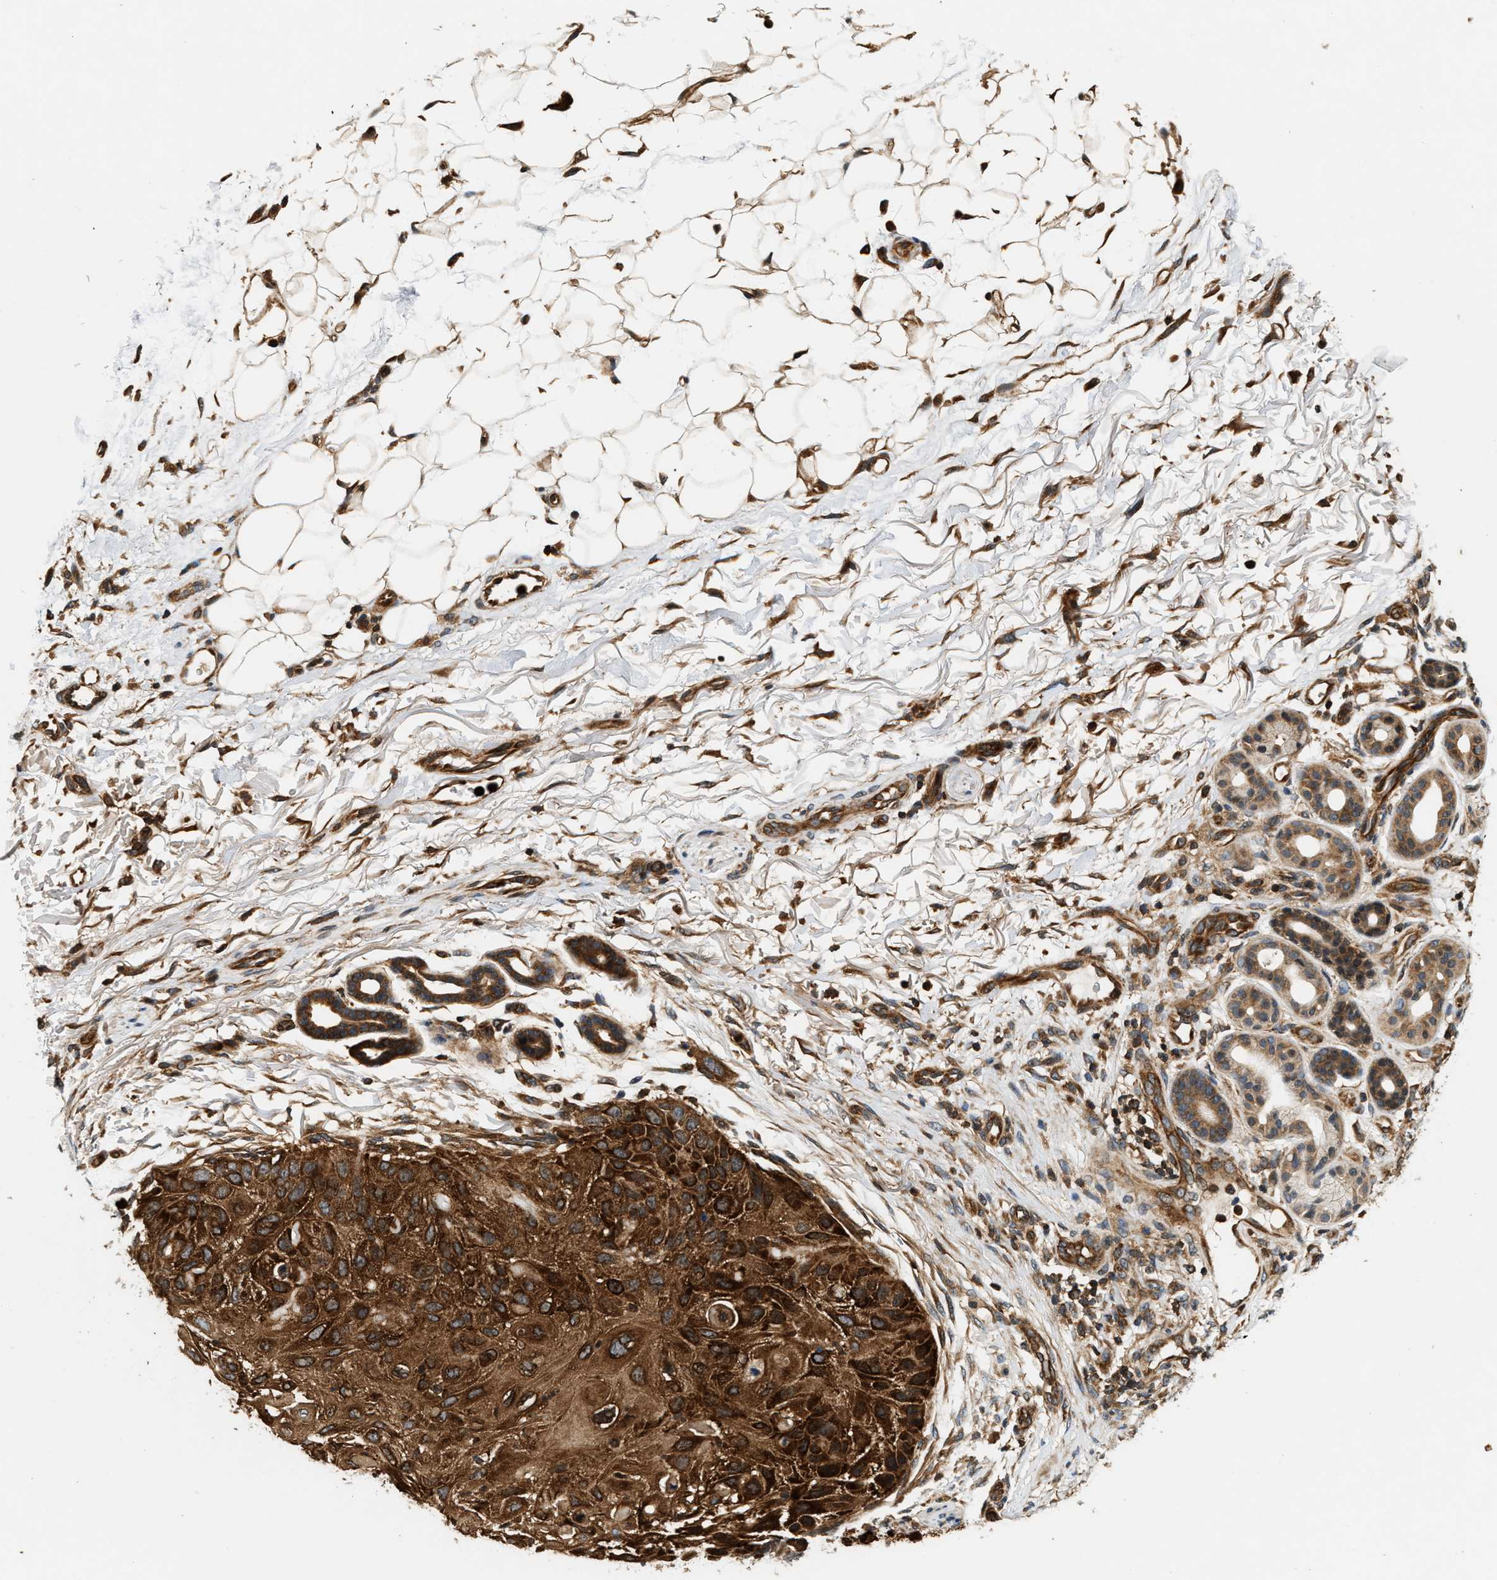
{"staining": {"intensity": "strong", "quantity": ">75%", "location": "cytoplasmic/membranous"}, "tissue": "skin cancer", "cell_type": "Tumor cells", "image_type": "cancer", "snomed": [{"axis": "morphology", "description": "Squamous cell carcinoma, NOS"}, {"axis": "topography", "description": "Skin"}], "caption": "This micrograph reveals immunohistochemistry (IHC) staining of human skin cancer, with high strong cytoplasmic/membranous expression in approximately >75% of tumor cells.", "gene": "SAMD9", "patient": {"sex": "female", "age": 77}}